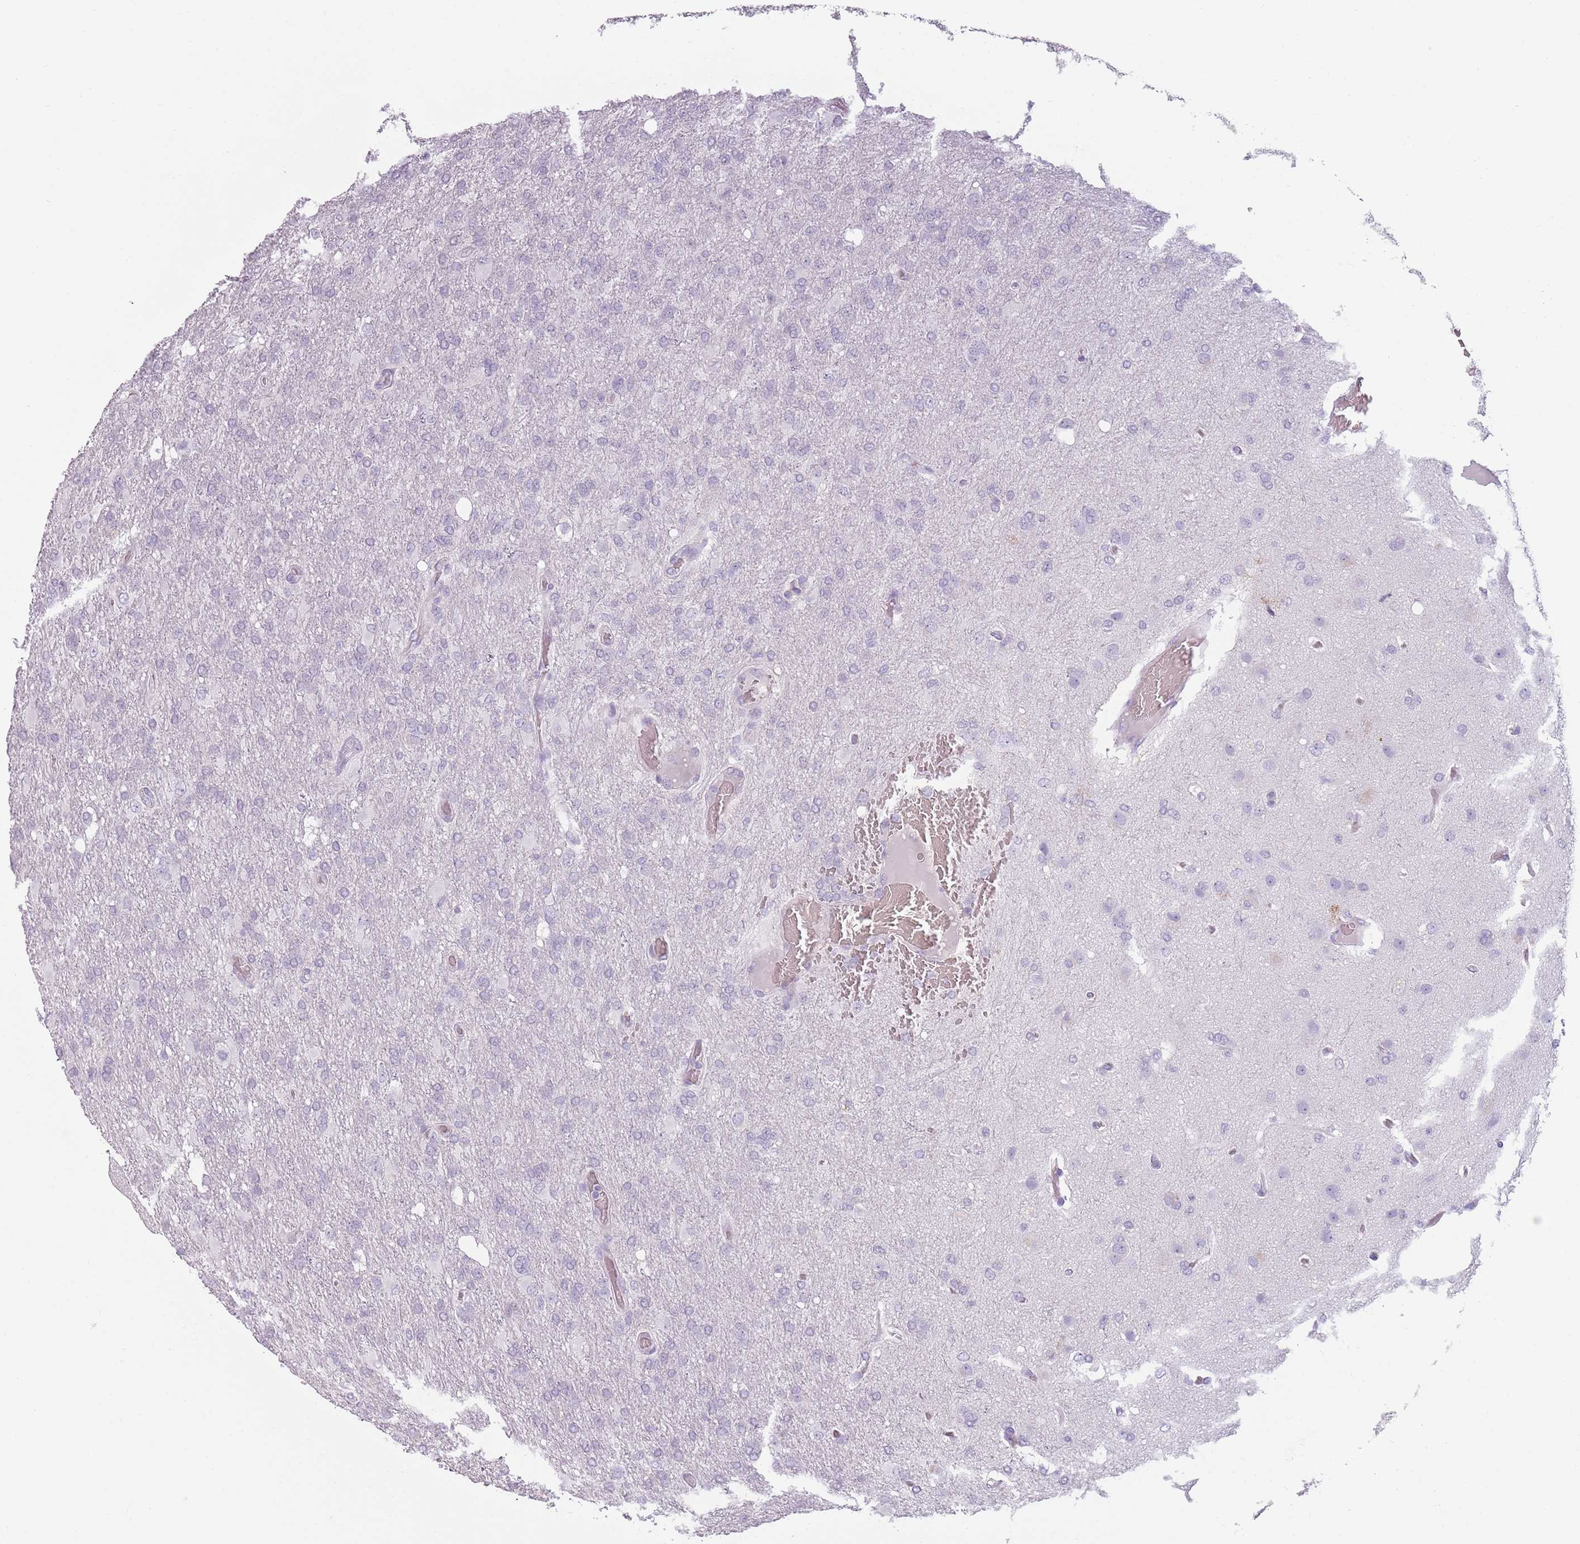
{"staining": {"intensity": "negative", "quantity": "none", "location": "none"}, "tissue": "glioma", "cell_type": "Tumor cells", "image_type": "cancer", "snomed": [{"axis": "morphology", "description": "Glioma, malignant, High grade"}, {"axis": "topography", "description": "Brain"}], "caption": "A micrograph of glioma stained for a protein demonstrates no brown staining in tumor cells.", "gene": "PIEZO1", "patient": {"sex": "female", "age": 74}}